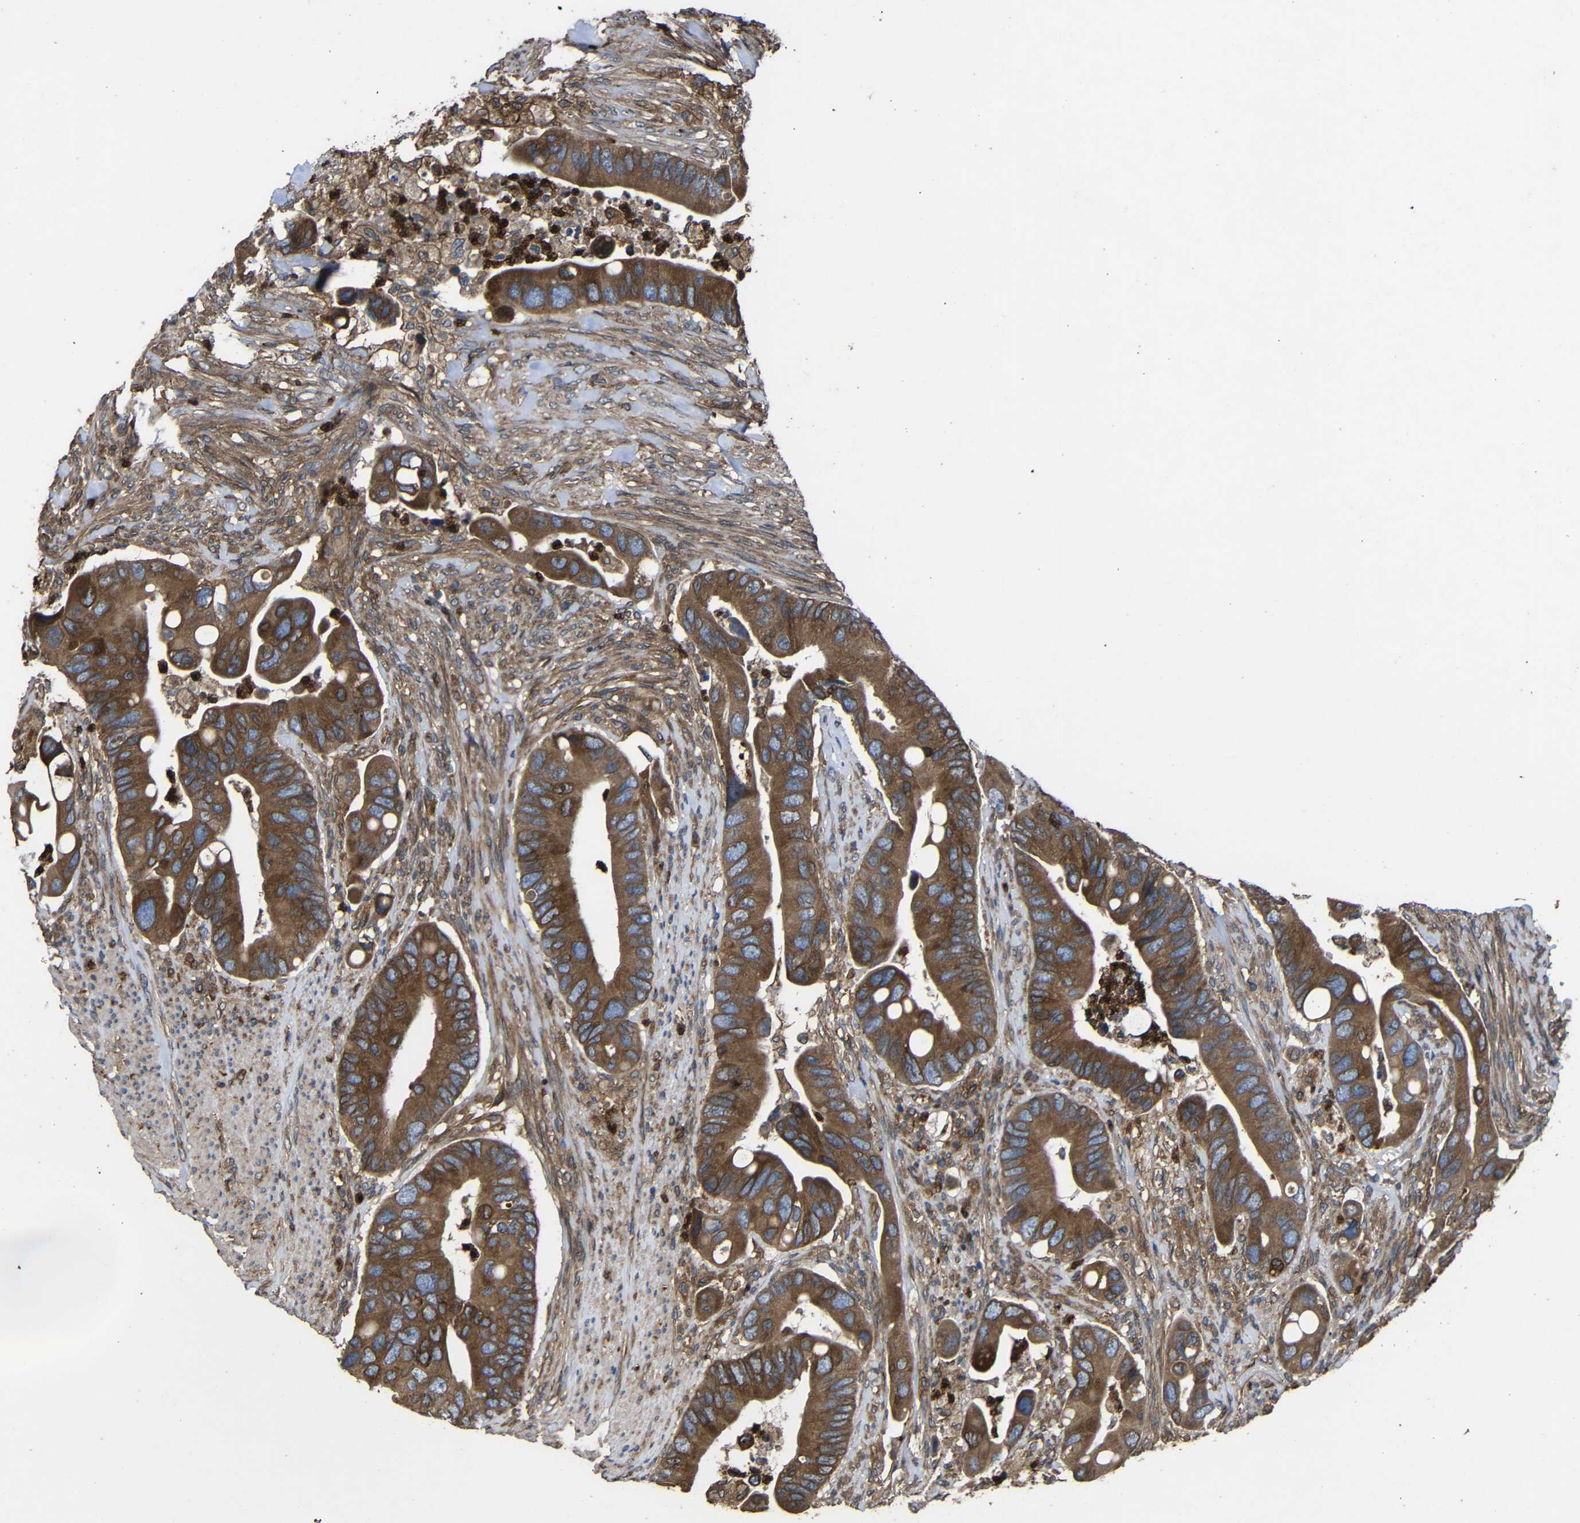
{"staining": {"intensity": "strong", "quantity": ">75%", "location": "cytoplasmic/membranous"}, "tissue": "colorectal cancer", "cell_type": "Tumor cells", "image_type": "cancer", "snomed": [{"axis": "morphology", "description": "Adenocarcinoma, NOS"}, {"axis": "topography", "description": "Rectum"}], "caption": "Human adenocarcinoma (colorectal) stained with a brown dye exhibits strong cytoplasmic/membranous positive expression in approximately >75% of tumor cells.", "gene": "TREM2", "patient": {"sex": "female", "age": 57}}